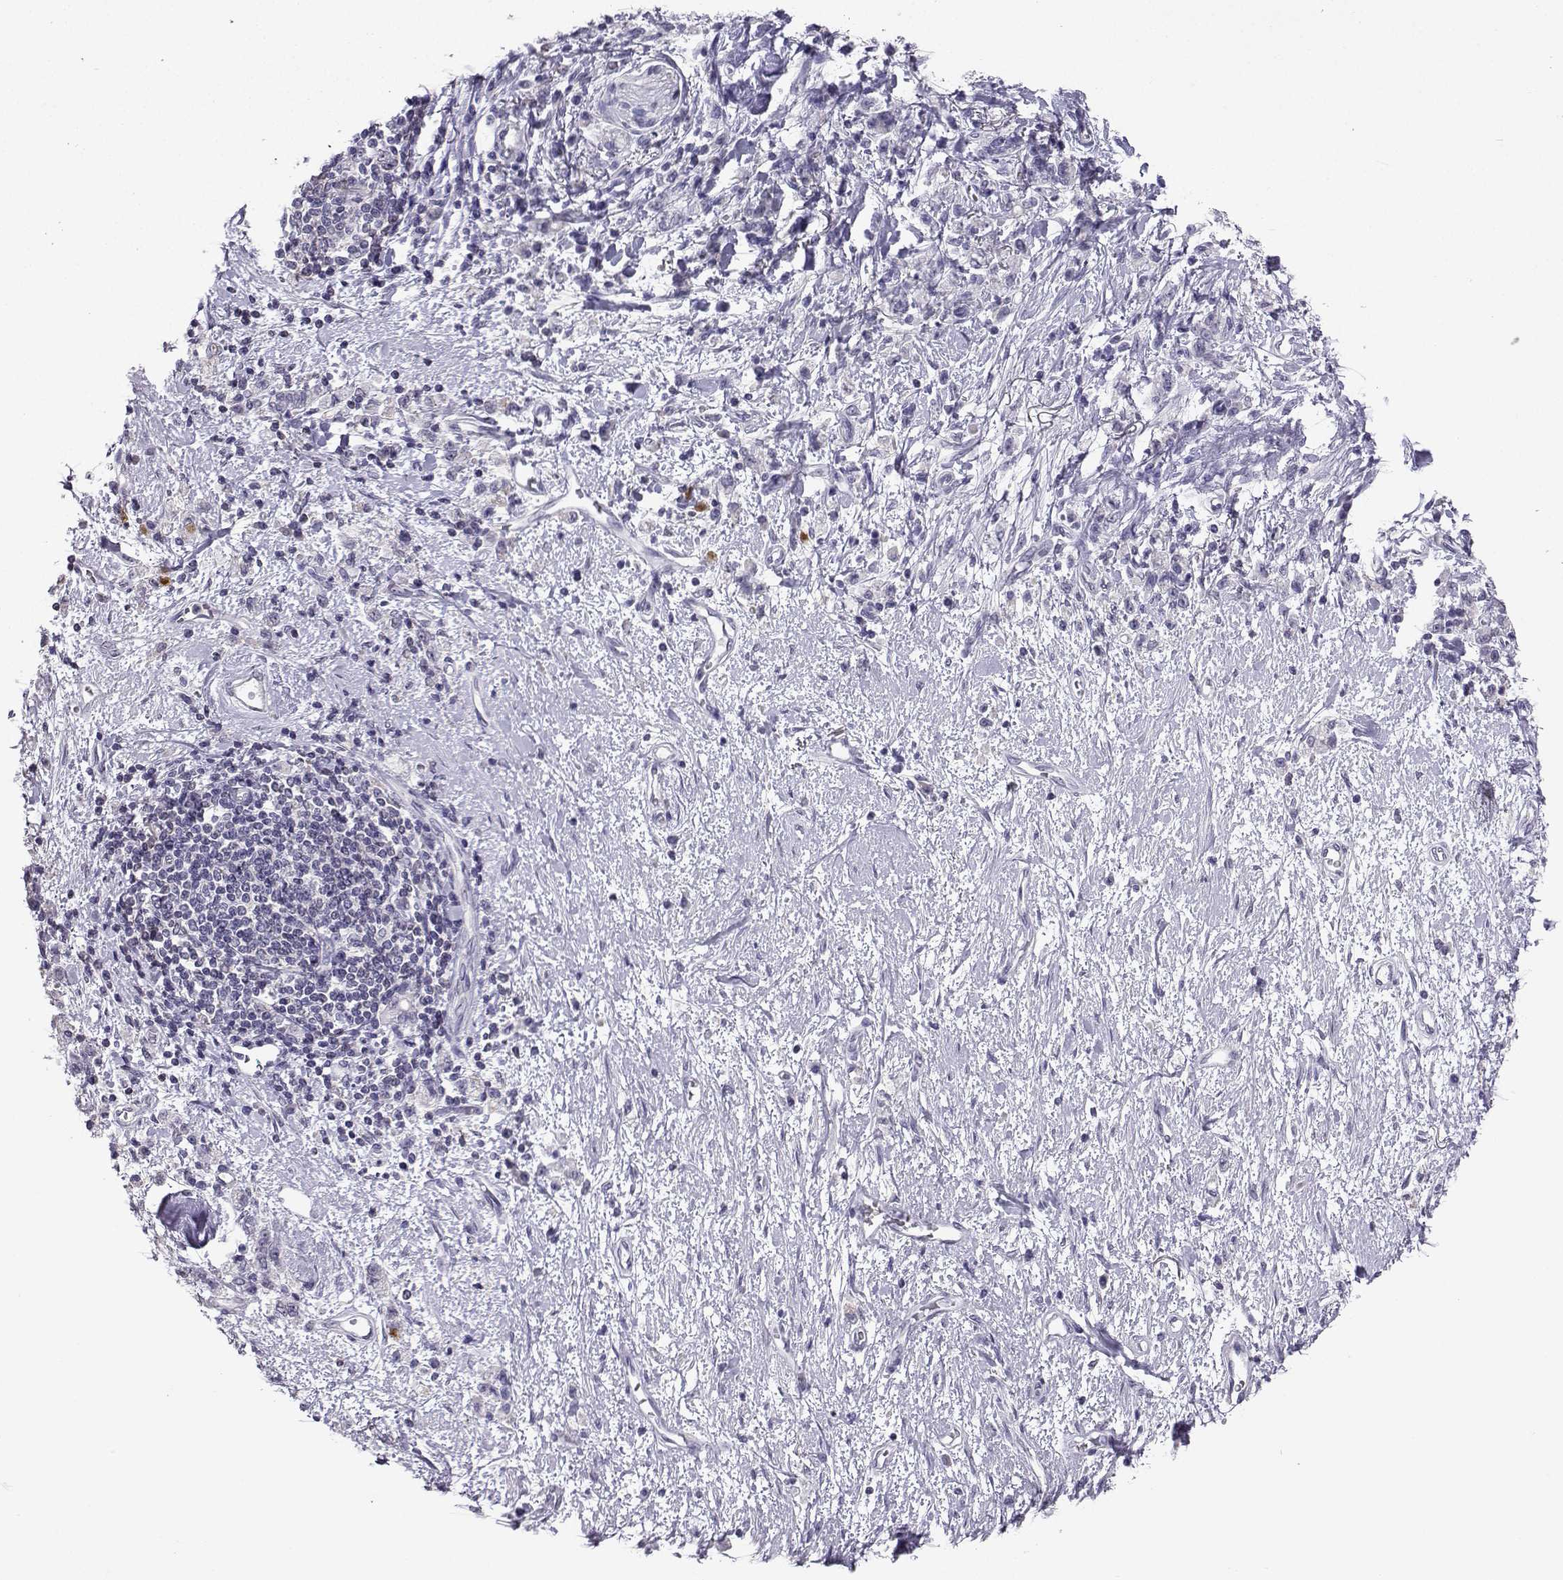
{"staining": {"intensity": "negative", "quantity": "none", "location": "none"}, "tissue": "stomach cancer", "cell_type": "Tumor cells", "image_type": "cancer", "snomed": [{"axis": "morphology", "description": "Adenocarcinoma, NOS"}, {"axis": "topography", "description": "Stomach"}], "caption": "Human stomach cancer (adenocarcinoma) stained for a protein using immunohistochemistry exhibits no expression in tumor cells.", "gene": "TBR1", "patient": {"sex": "male", "age": 77}}